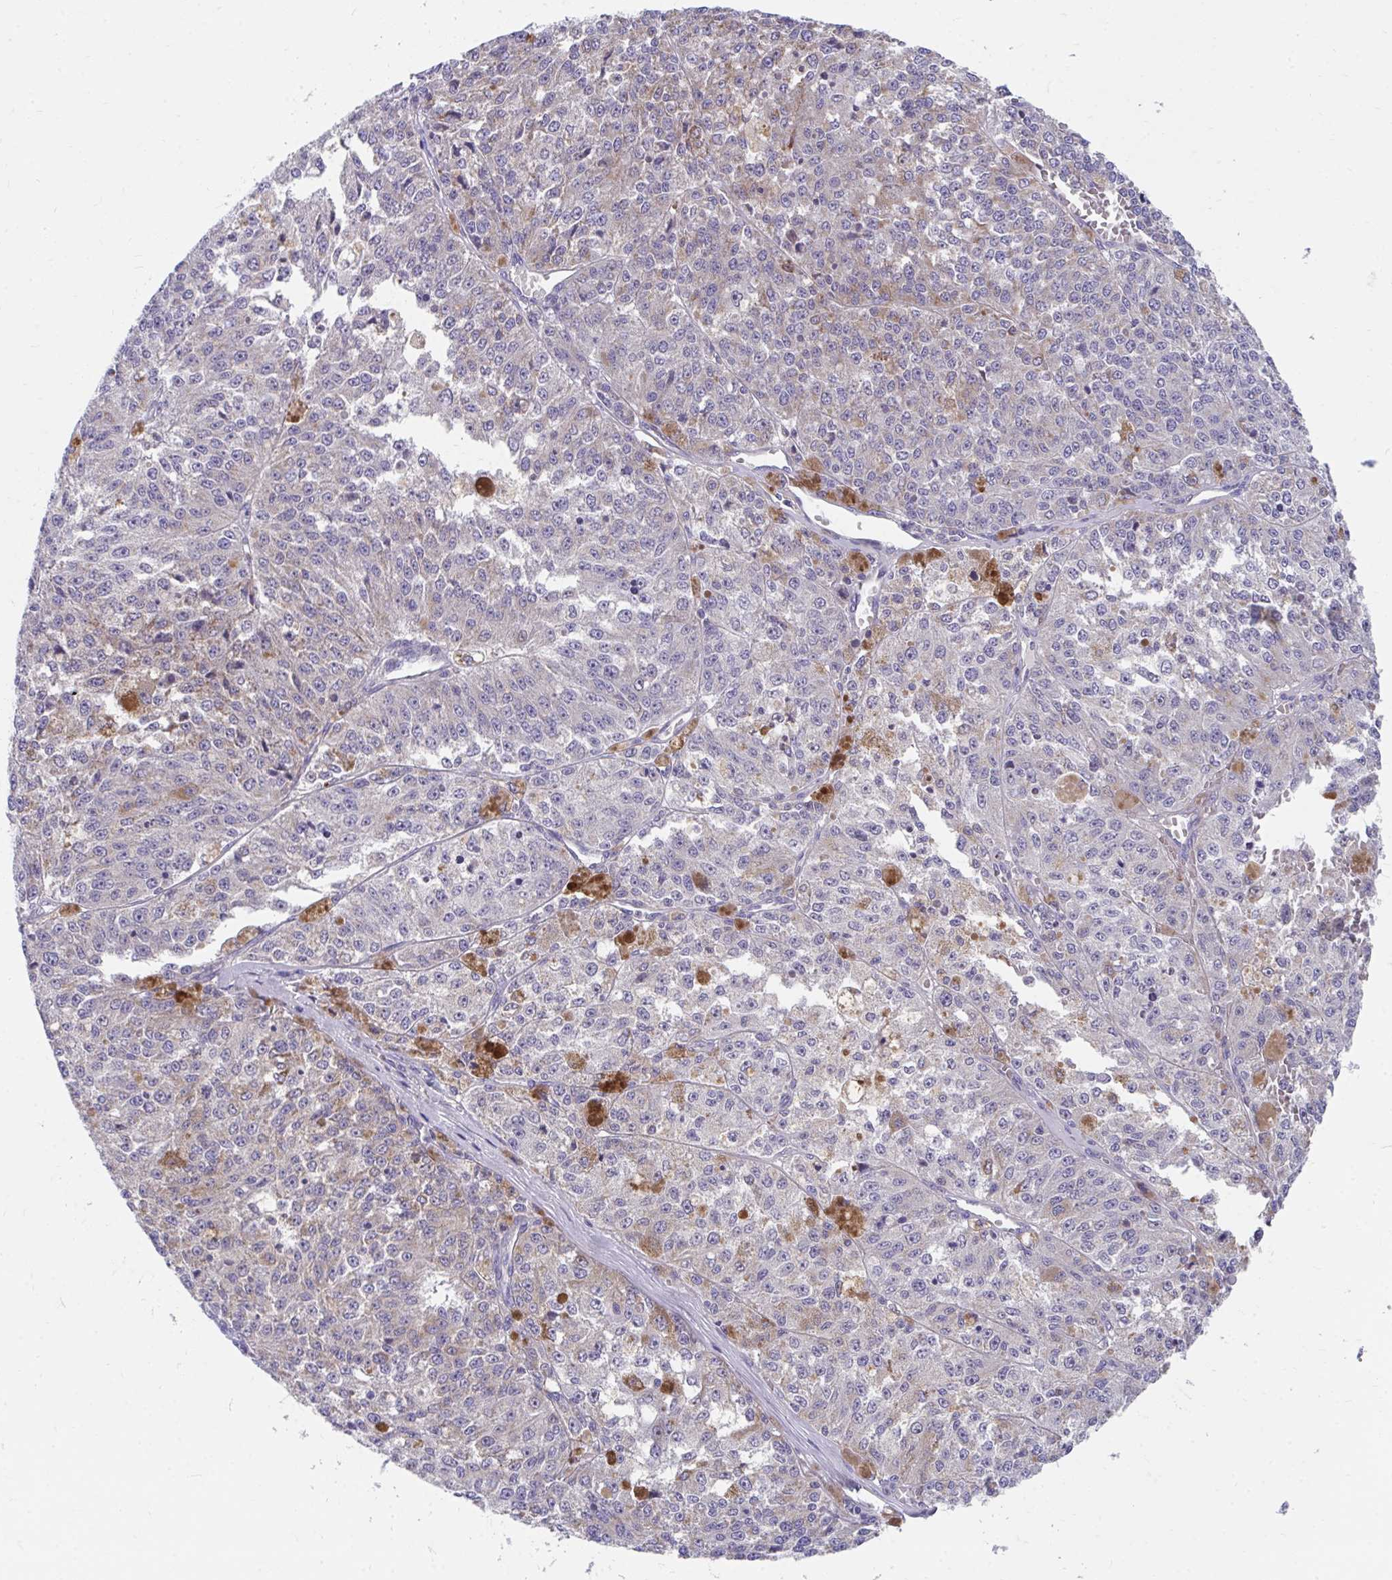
{"staining": {"intensity": "moderate", "quantity": "25%-75%", "location": "cytoplasmic/membranous"}, "tissue": "melanoma", "cell_type": "Tumor cells", "image_type": "cancer", "snomed": [{"axis": "morphology", "description": "Malignant melanoma, Metastatic site"}, {"axis": "topography", "description": "Lymph node"}], "caption": "Protein staining of malignant melanoma (metastatic site) tissue exhibits moderate cytoplasmic/membranous expression in approximately 25%-75% of tumor cells.", "gene": "FHIP1B", "patient": {"sex": "female", "age": 64}}